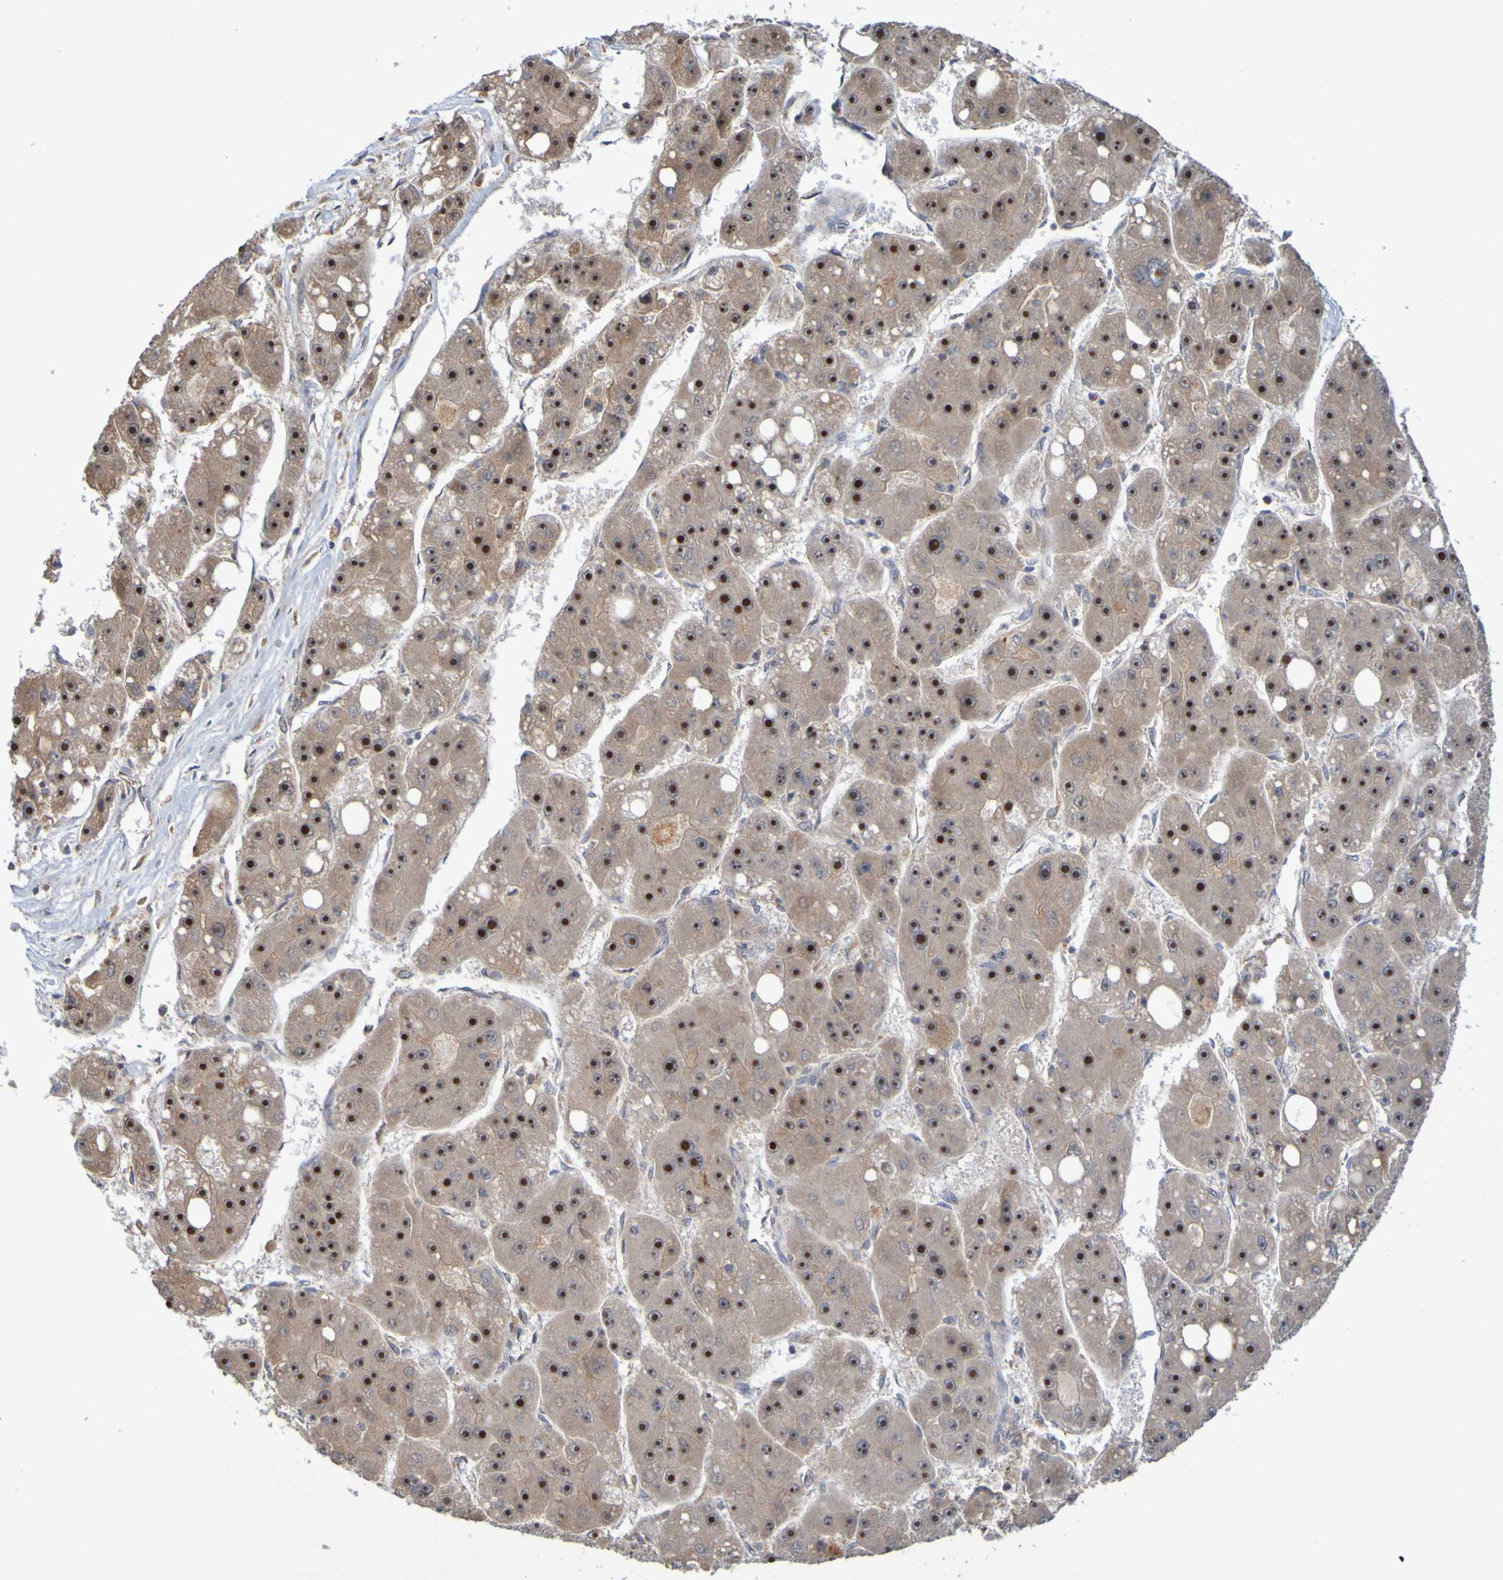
{"staining": {"intensity": "strong", "quantity": ">75%", "location": "cytoplasmic/membranous,nuclear"}, "tissue": "liver cancer", "cell_type": "Tumor cells", "image_type": "cancer", "snomed": [{"axis": "morphology", "description": "Carcinoma, Hepatocellular, NOS"}, {"axis": "topography", "description": "Liver"}], "caption": "A brown stain highlights strong cytoplasmic/membranous and nuclear positivity of a protein in human liver cancer tumor cells.", "gene": "TMBIM1", "patient": {"sex": "female", "age": 61}}